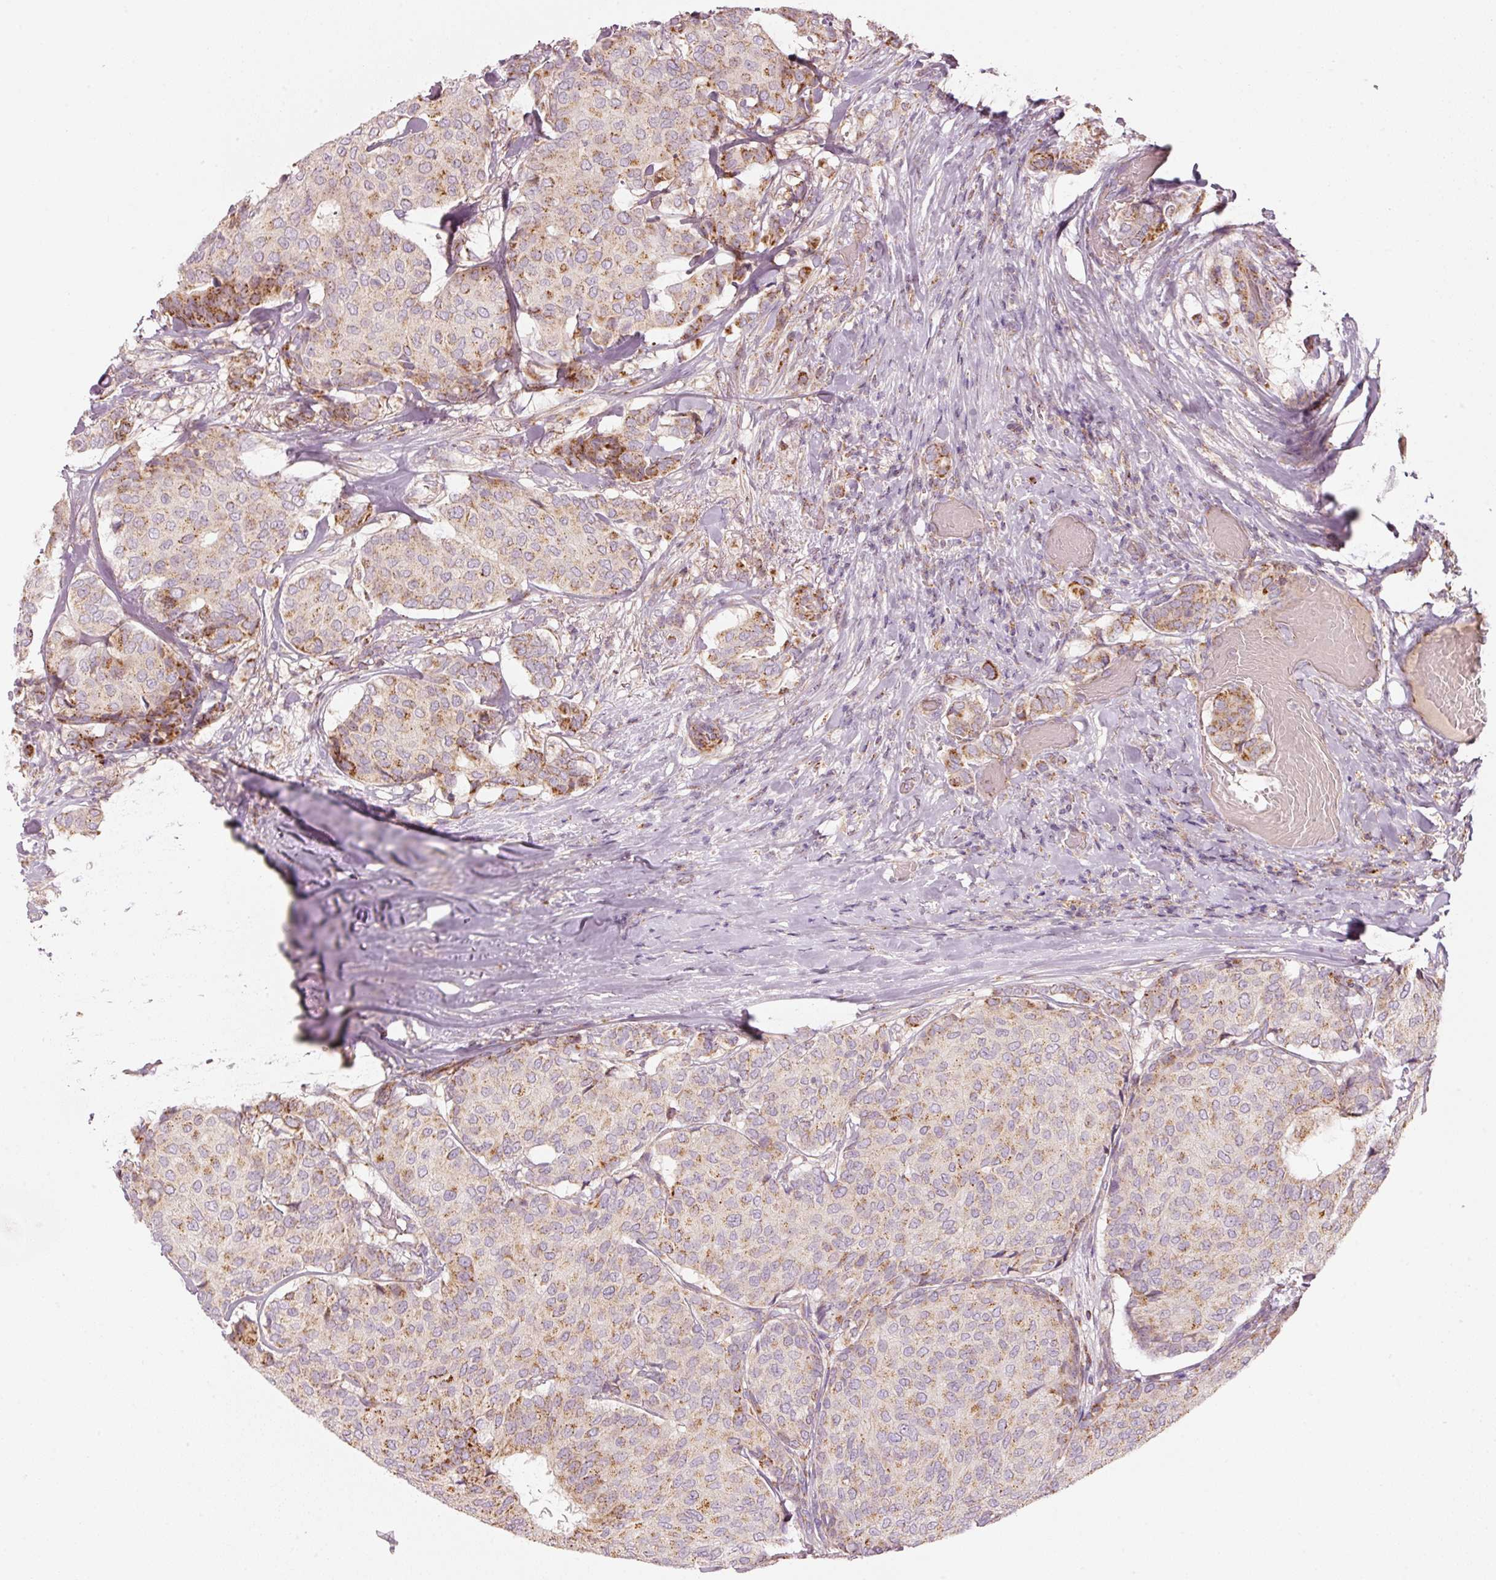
{"staining": {"intensity": "moderate", "quantity": "25%-75%", "location": "cytoplasmic/membranous"}, "tissue": "breast cancer", "cell_type": "Tumor cells", "image_type": "cancer", "snomed": [{"axis": "morphology", "description": "Duct carcinoma"}, {"axis": "topography", "description": "Breast"}], "caption": "This image exhibits immunohistochemistry staining of human breast cancer (invasive ductal carcinoma), with medium moderate cytoplasmic/membranous positivity in about 25%-75% of tumor cells.", "gene": "C17orf98", "patient": {"sex": "female", "age": 75}}